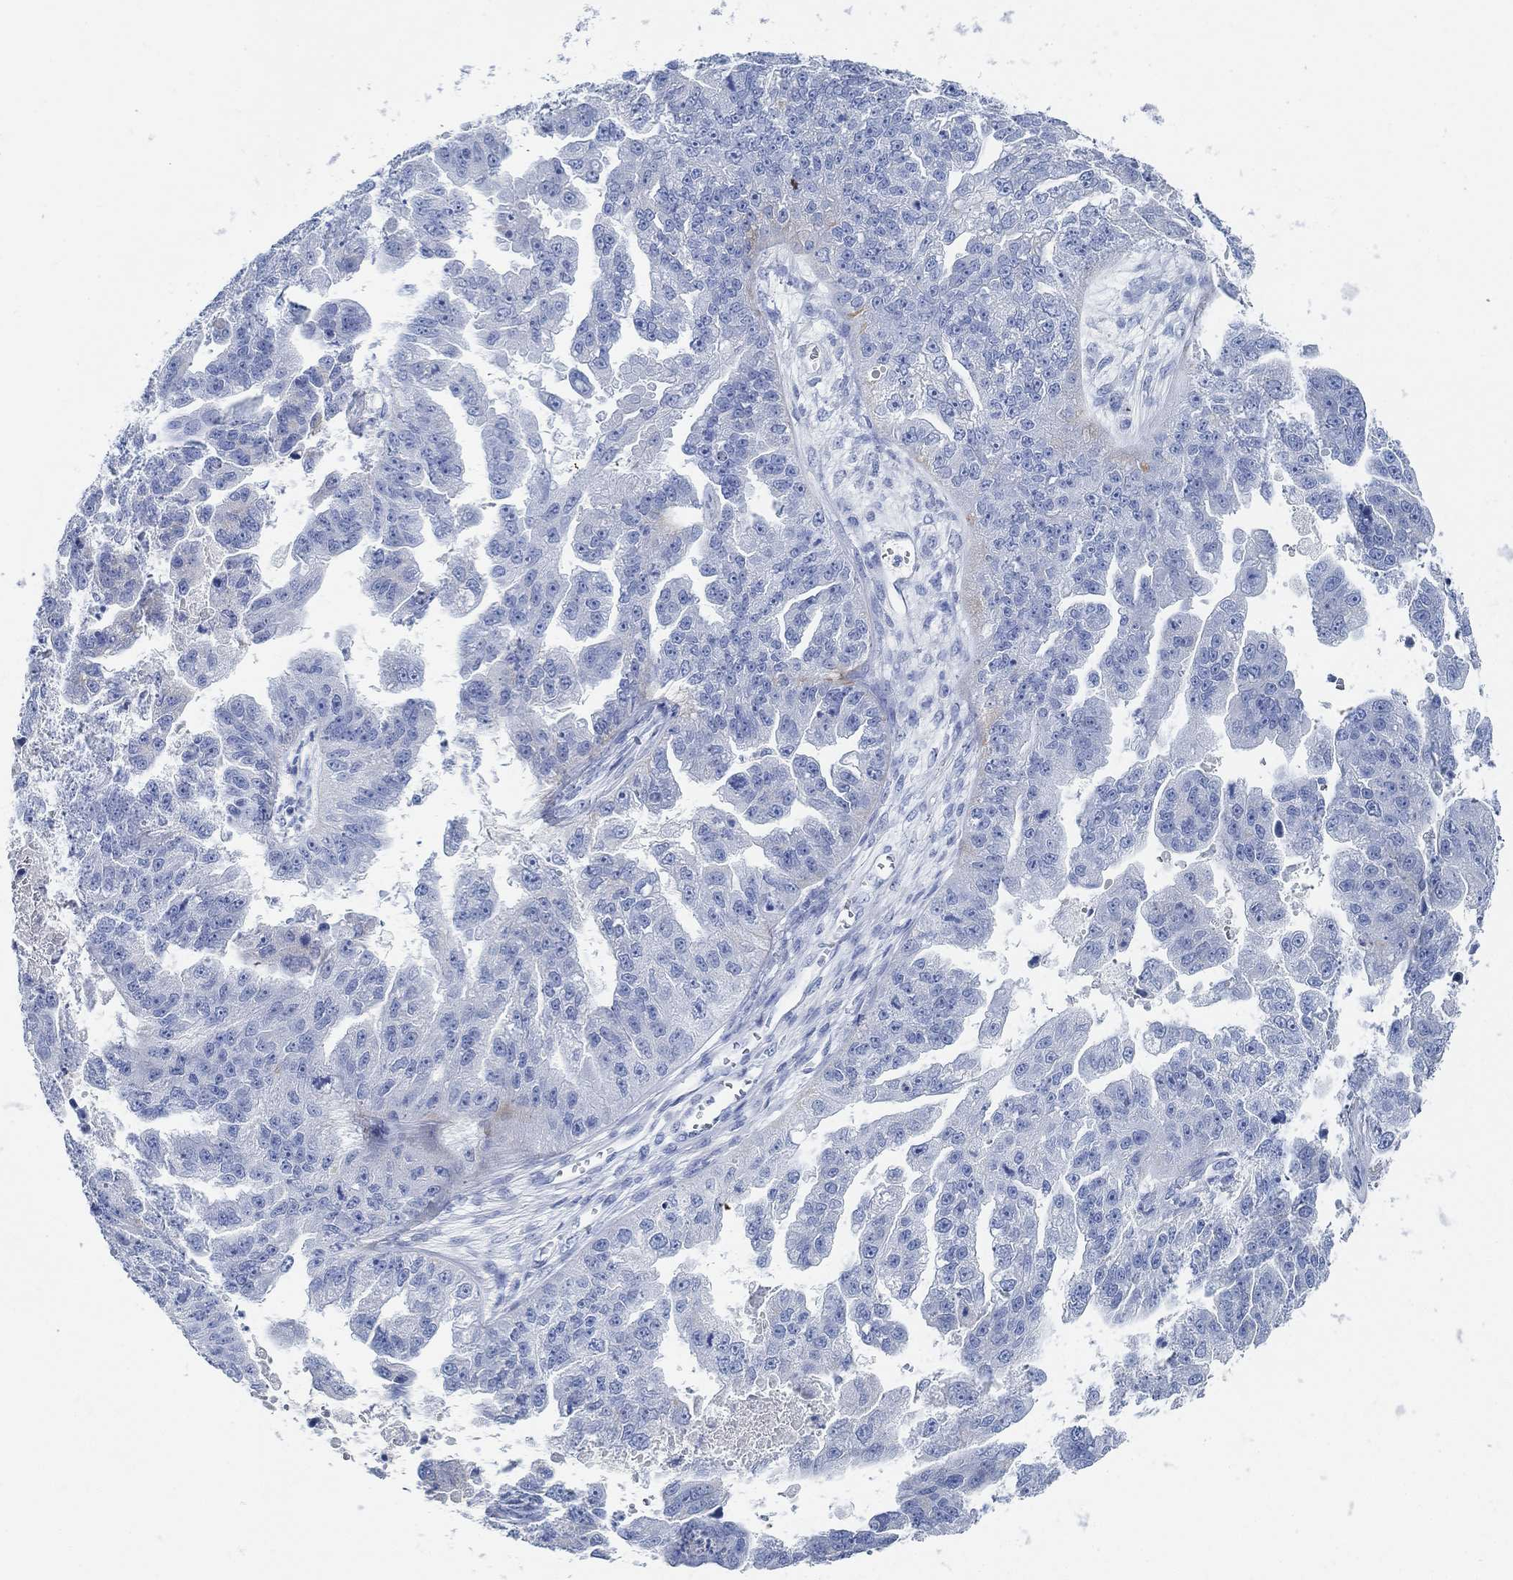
{"staining": {"intensity": "negative", "quantity": "none", "location": "none"}, "tissue": "ovarian cancer", "cell_type": "Tumor cells", "image_type": "cancer", "snomed": [{"axis": "morphology", "description": "Cystadenocarcinoma, serous, NOS"}, {"axis": "topography", "description": "Ovary"}], "caption": "This is a photomicrograph of immunohistochemistry staining of ovarian cancer (serous cystadenocarcinoma), which shows no staining in tumor cells.", "gene": "SLC45A1", "patient": {"sex": "female", "age": 58}}